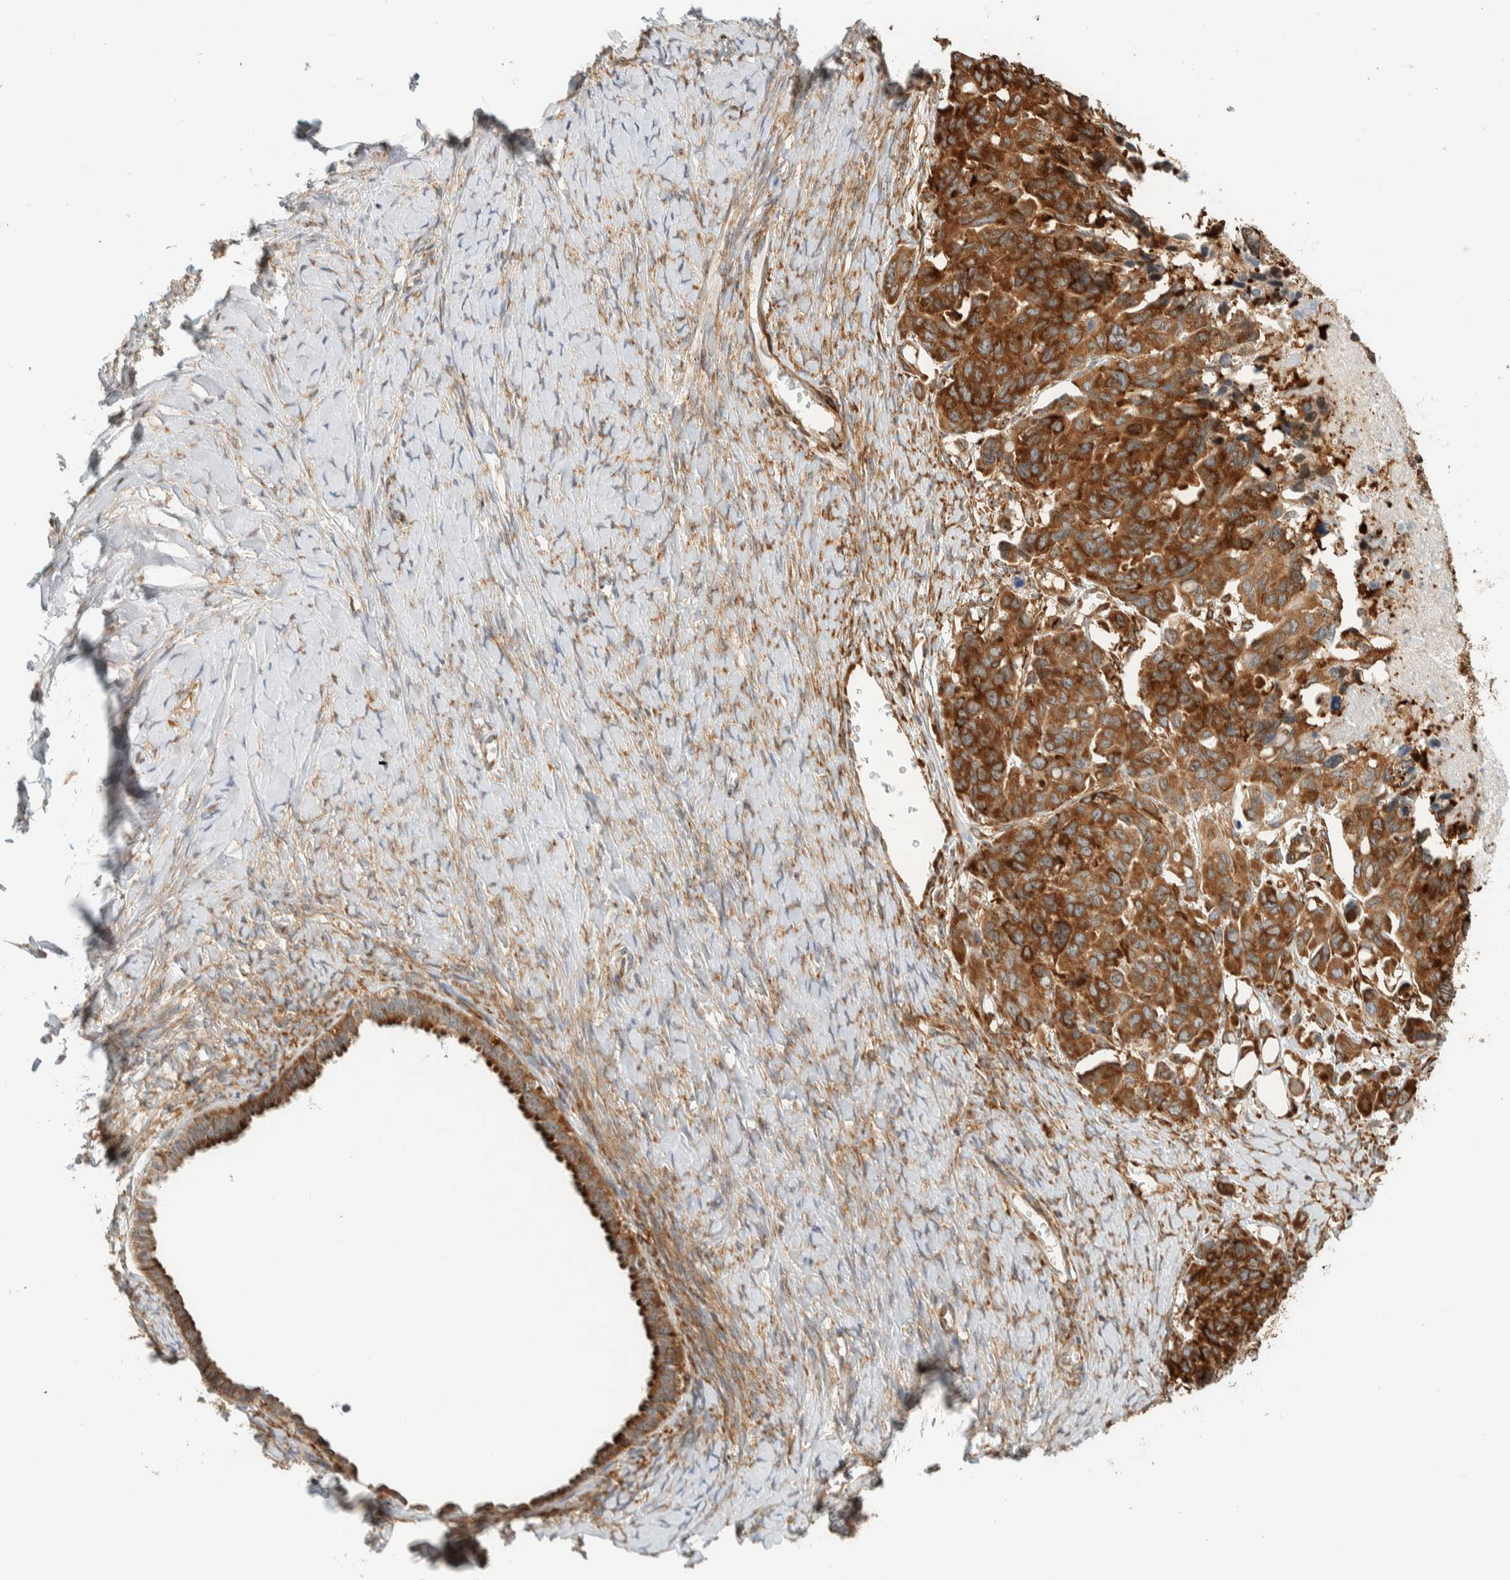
{"staining": {"intensity": "strong", "quantity": ">75%", "location": "cytoplasmic/membranous"}, "tissue": "ovarian cancer", "cell_type": "Tumor cells", "image_type": "cancer", "snomed": [{"axis": "morphology", "description": "Cystadenocarcinoma, serous, NOS"}, {"axis": "topography", "description": "Ovary"}], "caption": "The image demonstrates staining of ovarian cancer, revealing strong cytoplasmic/membranous protein positivity (brown color) within tumor cells. Using DAB (brown) and hematoxylin (blue) stains, captured at high magnification using brightfield microscopy.", "gene": "LLGL2", "patient": {"sex": "female", "age": 79}}